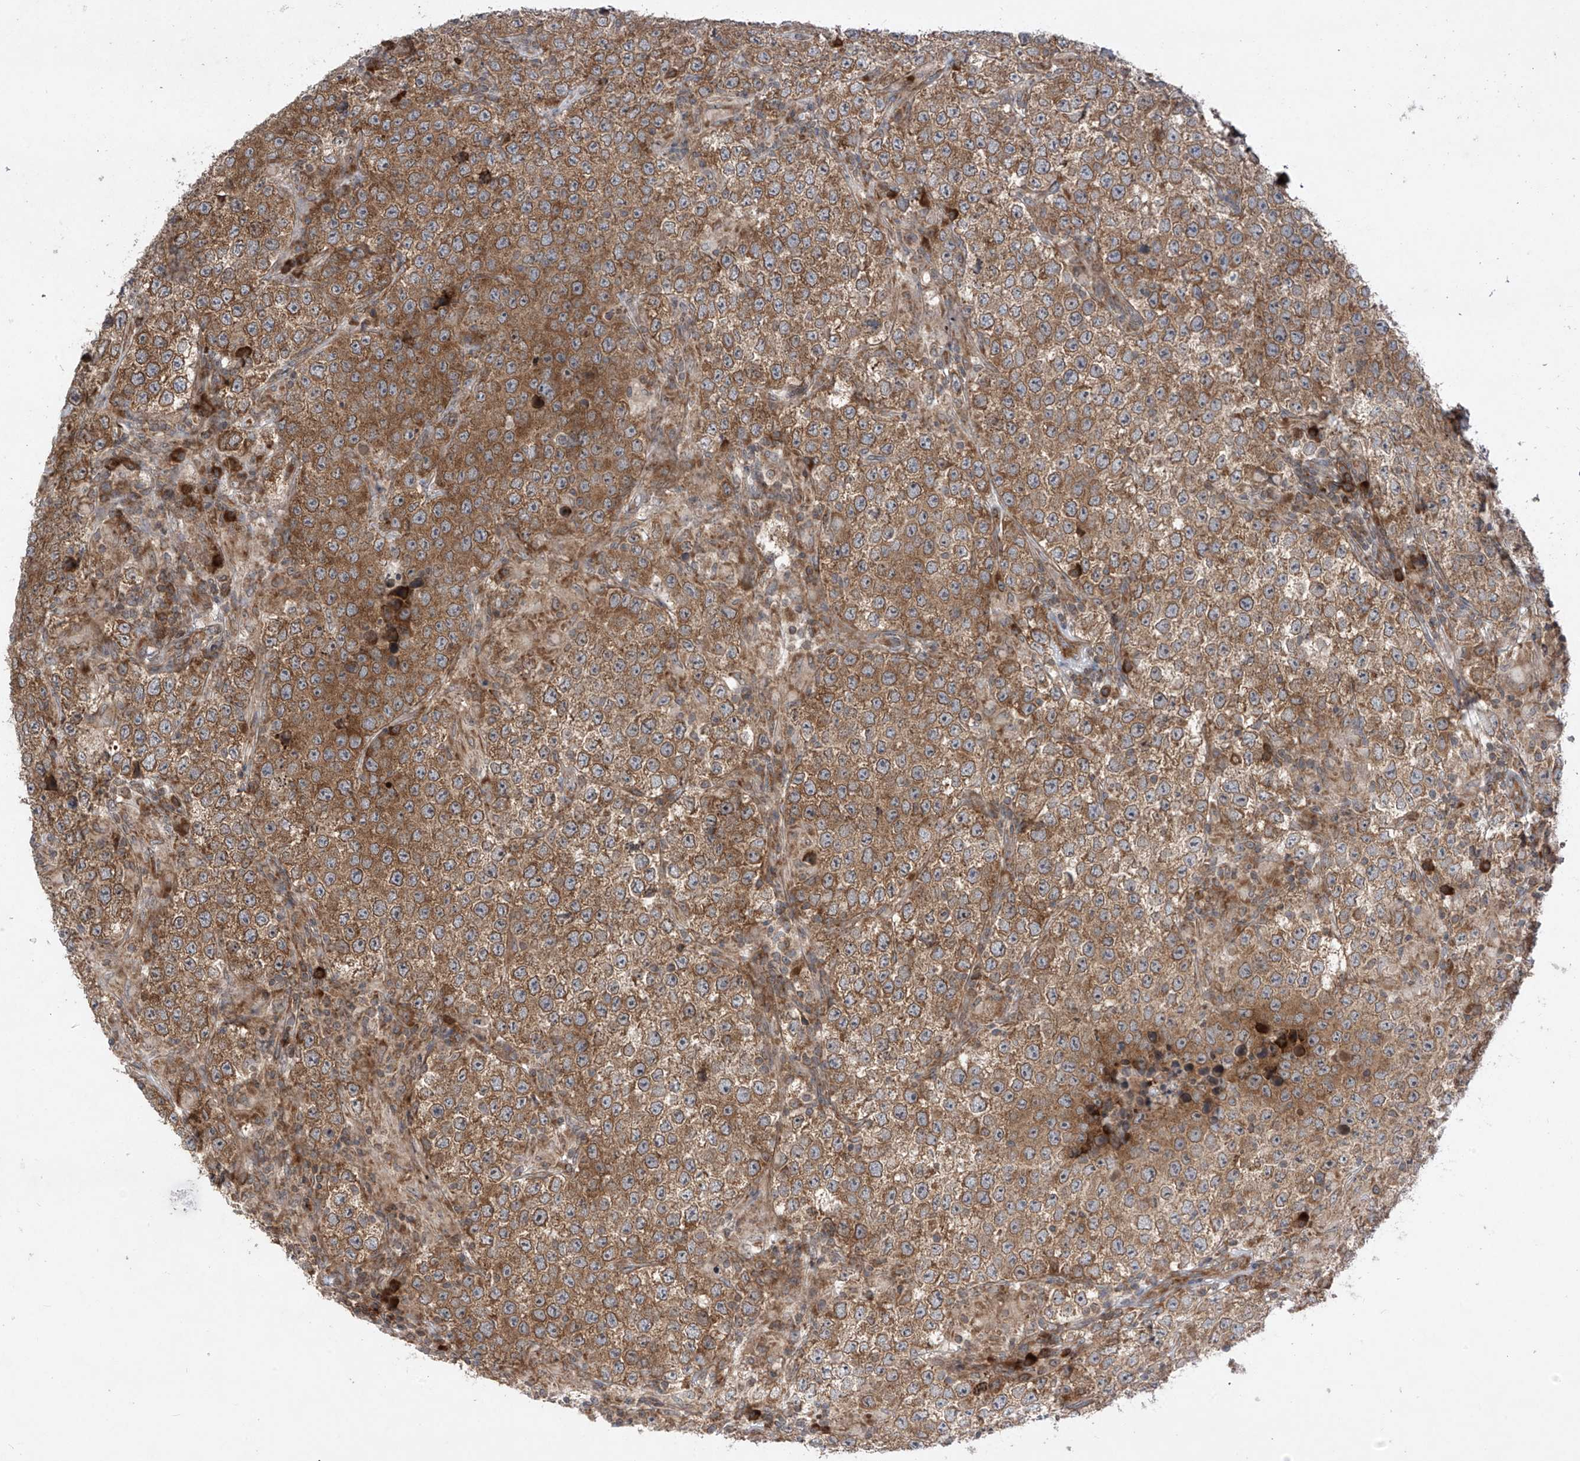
{"staining": {"intensity": "moderate", "quantity": ">75%", "location": "cytoplasmic/membranous"}, "tissue": "testis cancer", "cell_type": "Tumor cells", "image_type": "cancer", "snomed": [{"axis": "morphology", "description": "Normal tissue, NOS"}, {"axis": "morphology", "description": "Urothelial carcinoma, High grade"}, {"axis": "morphology", "description": "Seminoma, NOS"}, {"axis": "morphology", "description": "Carcinoma, Embryonal, NOS"}, {"axis": "topography", "description": "Urinary bladder"}, {"axis": "topography", "description": "Testis"}], "caption": "Protein expression by IHC shows moderate cytoplasmic/membranous staining in approximately >75% of tumor cells in testis cancer (embryonal carcinoma).", "gene": "RPL34", "patient": {"sex": "male", "age": 41}}